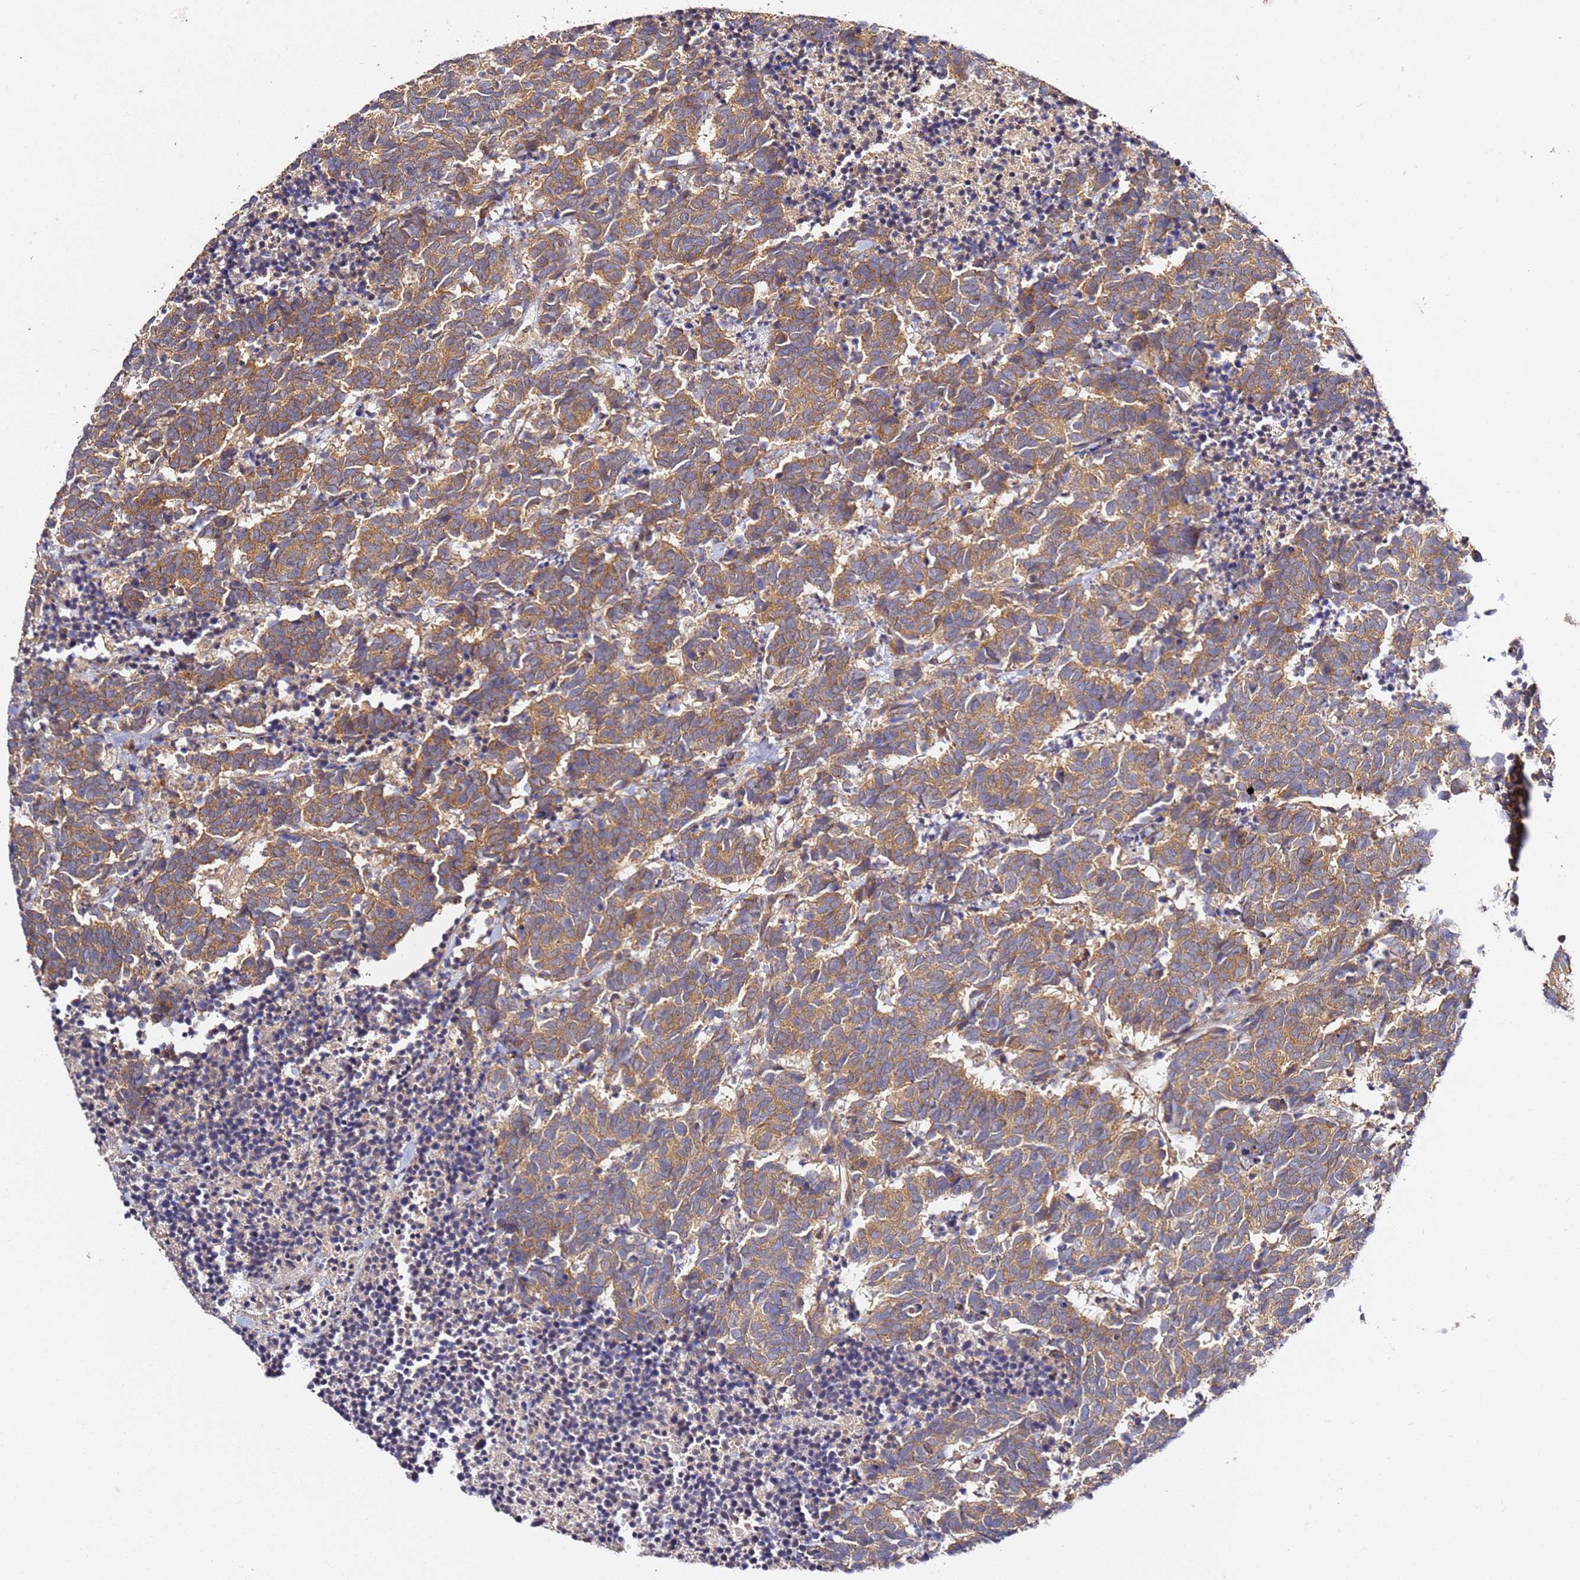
{"staining": {"intensity": "moderate", "quantity": ">75%", "location": "cytoplasmic/membranous"}, "tissue": "carcinoid", "cell_type": "Tumor cells", "image_type": "cancer", "snomed": [{"axis": "morphology", "description": "Carcinoma, NOS"}, {"axis": "morphology", "description": "Carcinoid, malignant, NOS"}, {"axis": "topography", "description": "Prostate"}], "caption": "Moderate cytoplasmic/membranous protein positivity is seen in approximately >75% of tumor cells in malignant carcinoid. Ihc stains the protein in brown and the nuclei are stained blue.", "gene": "OSBPL2", "patient": {"sex": "male", "age": 57}}